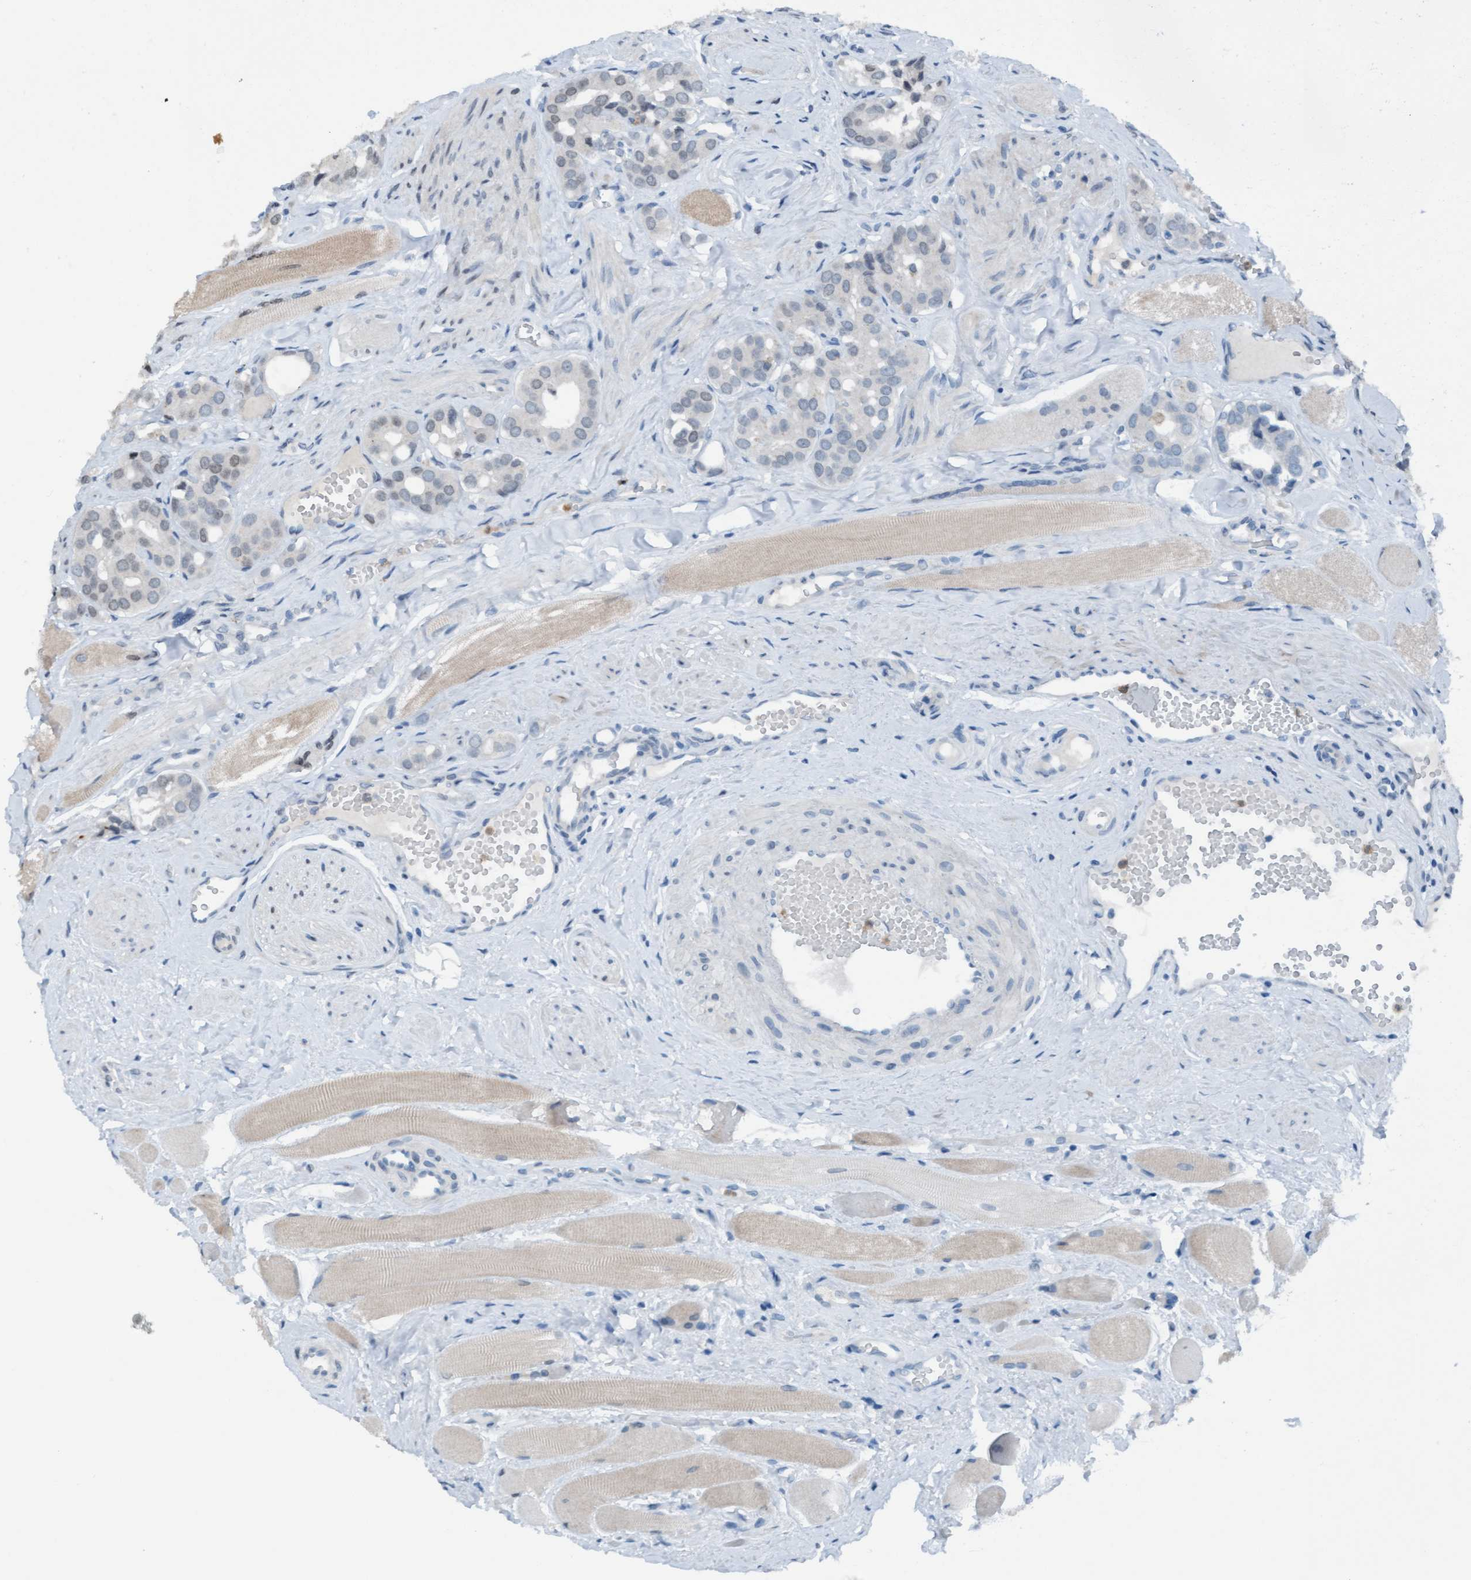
{"staining": {"intensity": "weak", "quantity": "<25%", "location": "nuclear"}, "tissue": "prostate cancer", "cell_type": "Tumor cells", "image_type": "cancer", "snomed": [{"axis": "morphology", "description": "Adenocarcinoma, High grade"}, {"axis": "topography", "description": "Prostate"}], "caption": "Prostate adenocarcinoma (high-grade) was stained to show a protein in brown. There is no significant staining in tumor cells.", "gene": "PLXNB2", "patient": {"sex": "male", "age": 52}}